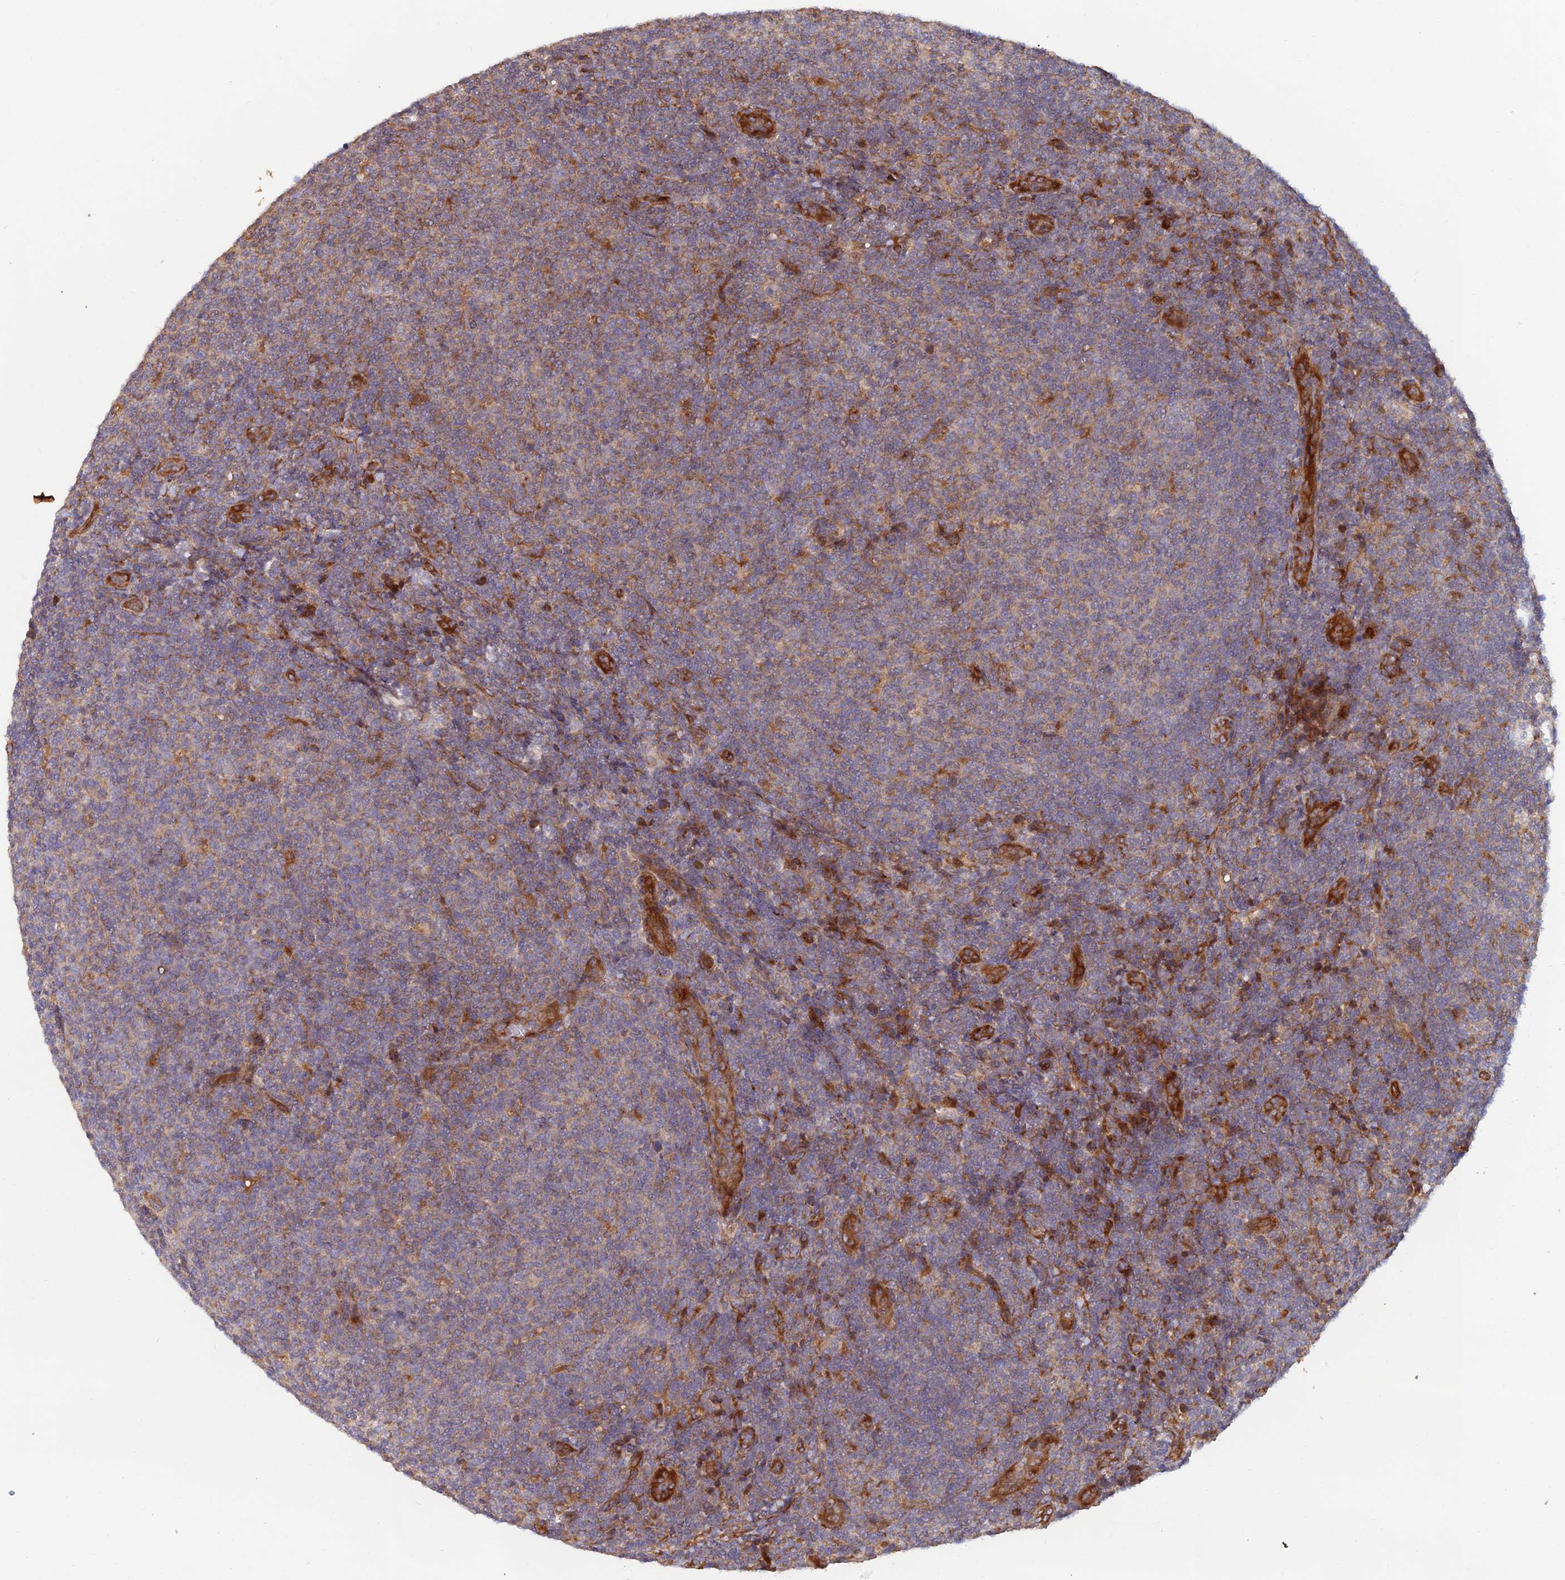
{"staining": {"intensity": "weak", "quantity": "<25%", "location": "cytoplasmic/membranous"}, "tissue": "lymphoma", "cell_type": "Tumor cells", "image_type": "cancer", "snomed": [{"axis": "morphology", "description": "Malignant lymphoma, non-Hodgkin's type, Low grade"}, {"axis": "topography", "description": "Lymph node"}], "caption": "Protein analysis of lymphoma shows no significant expression in tumor cells.", "gene": "GMCL1", "patient": {"sex": "male", "age": 66}}